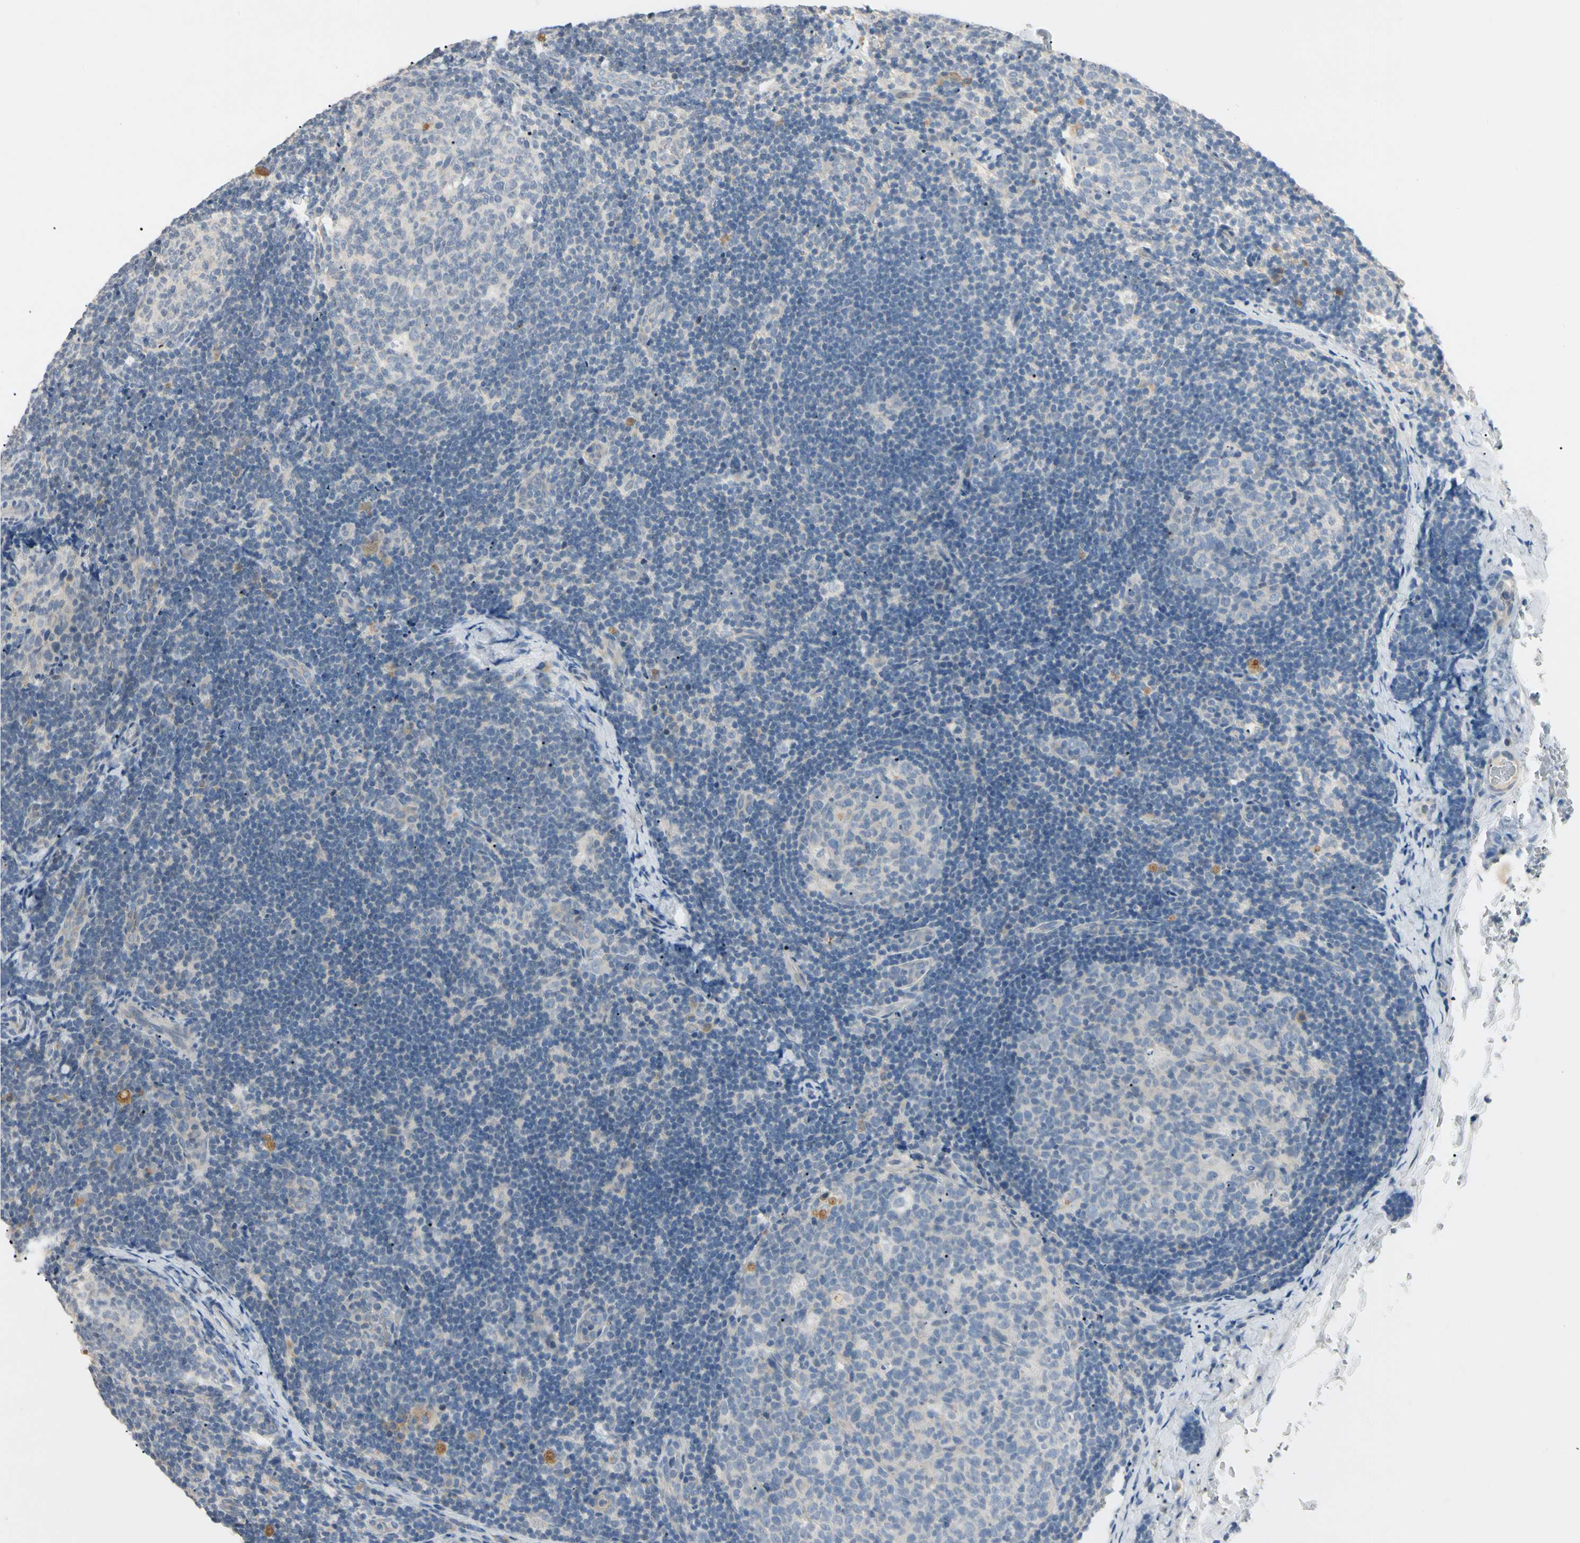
{"staining": {"intensity": "negative", "quantity": "none", "location": "none"}, "tissue": "lymph node", "cell_type": "Germinal center cells", "image_type": "normal", "snomed": [{"axis": "morphology", "description": "Normal tissue, NOS"}, {"axis": "topography", "description": "Lymph node"}], "caption": "Immunohistochemical staining of normal human lymph node reveals no significant expression in germinal center cells. The staining was performed using DAB (3,3'-diaminobenzidine) to visualize the protein expression in brown, while the nuclei were stained in blue with hematoxylin (Magnification: 20x).", "gene": "PRSS21", "patient": {"sex": "female", "age": 14}}